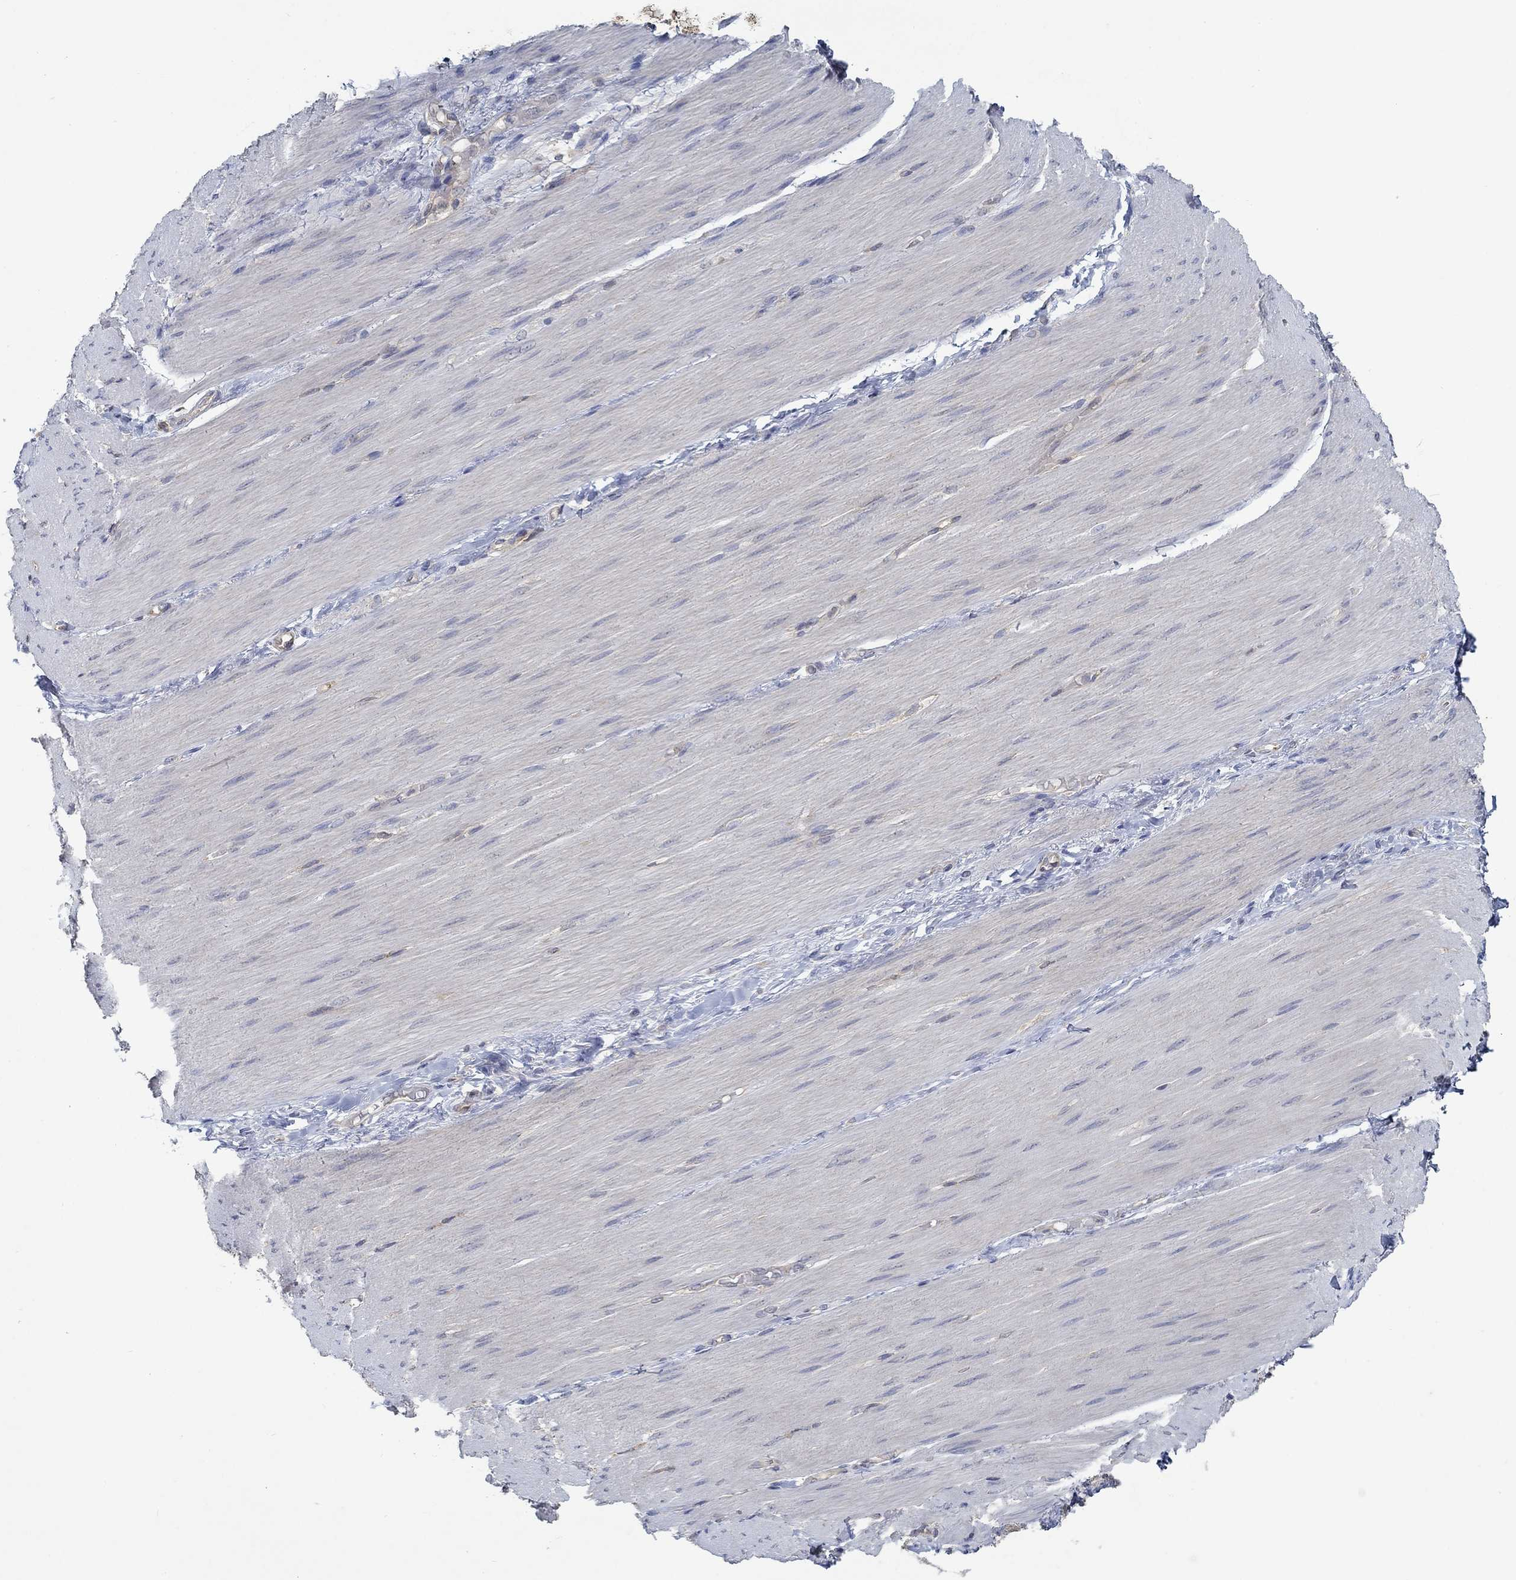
{"staining": {"intensity": "negative", "quantity": "none", "location": "none"}, "tissue": "adipose tissue", "cell_type": "Adipocytes", "image_type": "normal", "snomed": [{"axis": "morphology", "description": "Normal tissue, NOS"}, {"axis": "topography", "description": "Smooth muscle"}, {"axis": "topography", "description": "Duodenum"}, {"axis": "topography", "description": "Peripheral nerve tissue"}], "caption": "An immunohistochemistry (IHC) image of unremarkable adipose tissue is shown. There is no staining in adipocytes of adipose tissue. (IHC, brightfield microscopy, high magnification).", "gene": "MTHFR", "patient": {"sex": "female", "age": 61}}